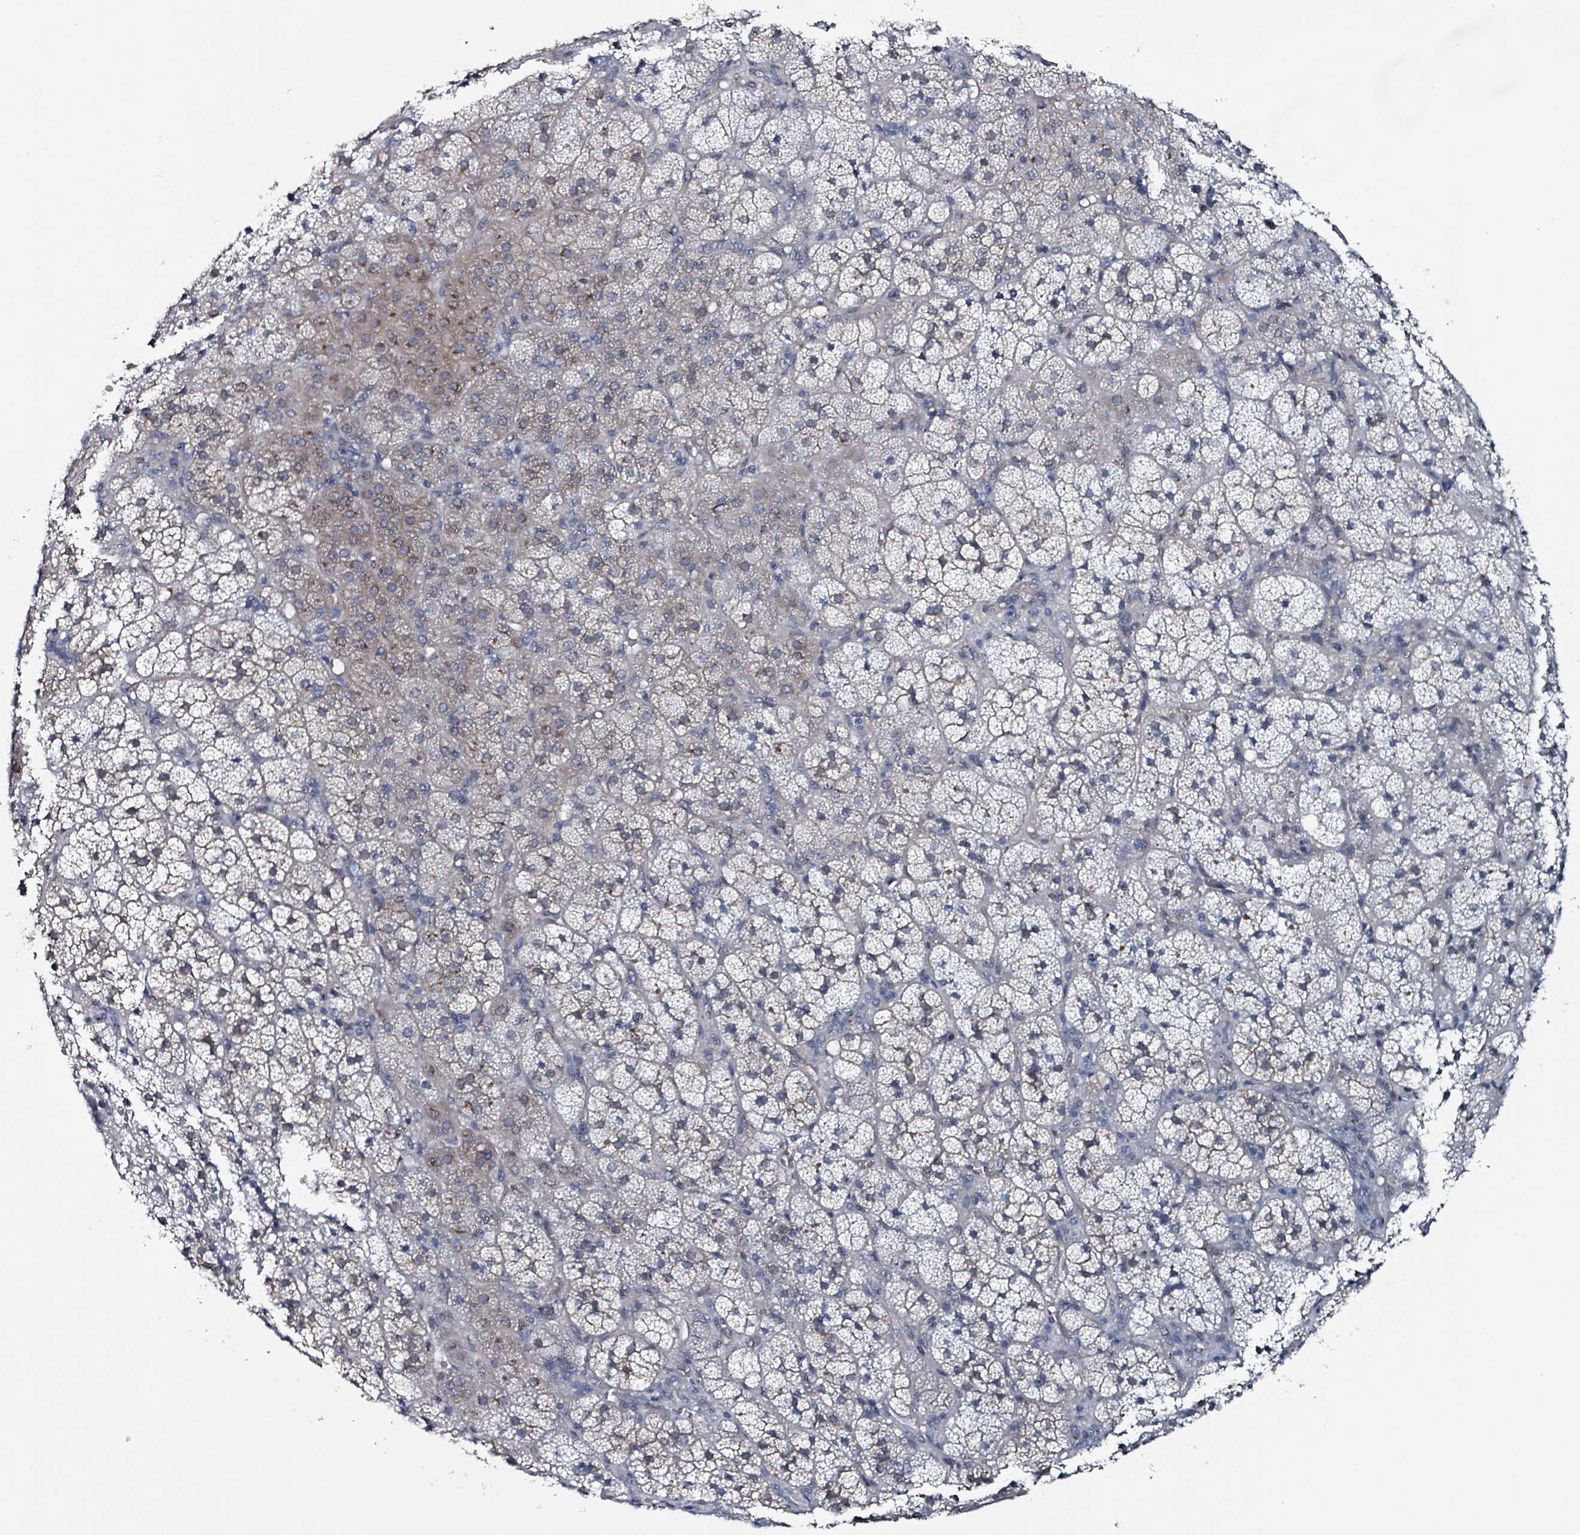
{"staining": {"intensity": "moderate", "quantity": "25%-75%", "location": "cytoplasmic/membranous"}, "tissue": "adrenal gland", "cell_type": "Glandular cells", "image_type": "normal", "snomed": [{"axis": "morphology", "description": "Normal tissue, NOS"}, {"axis": "topography", "description": "Adrenal gland"}], "caption": "Immunohistochemical staining of normal human adrenal gland shows 25%-75% levels of moderate cytoplasmic/membranous protein positivity in approximately 25%-75% of glandular cells.", "gene": "B3GAT3", "patient": {"sex": "female", "age": 44}}